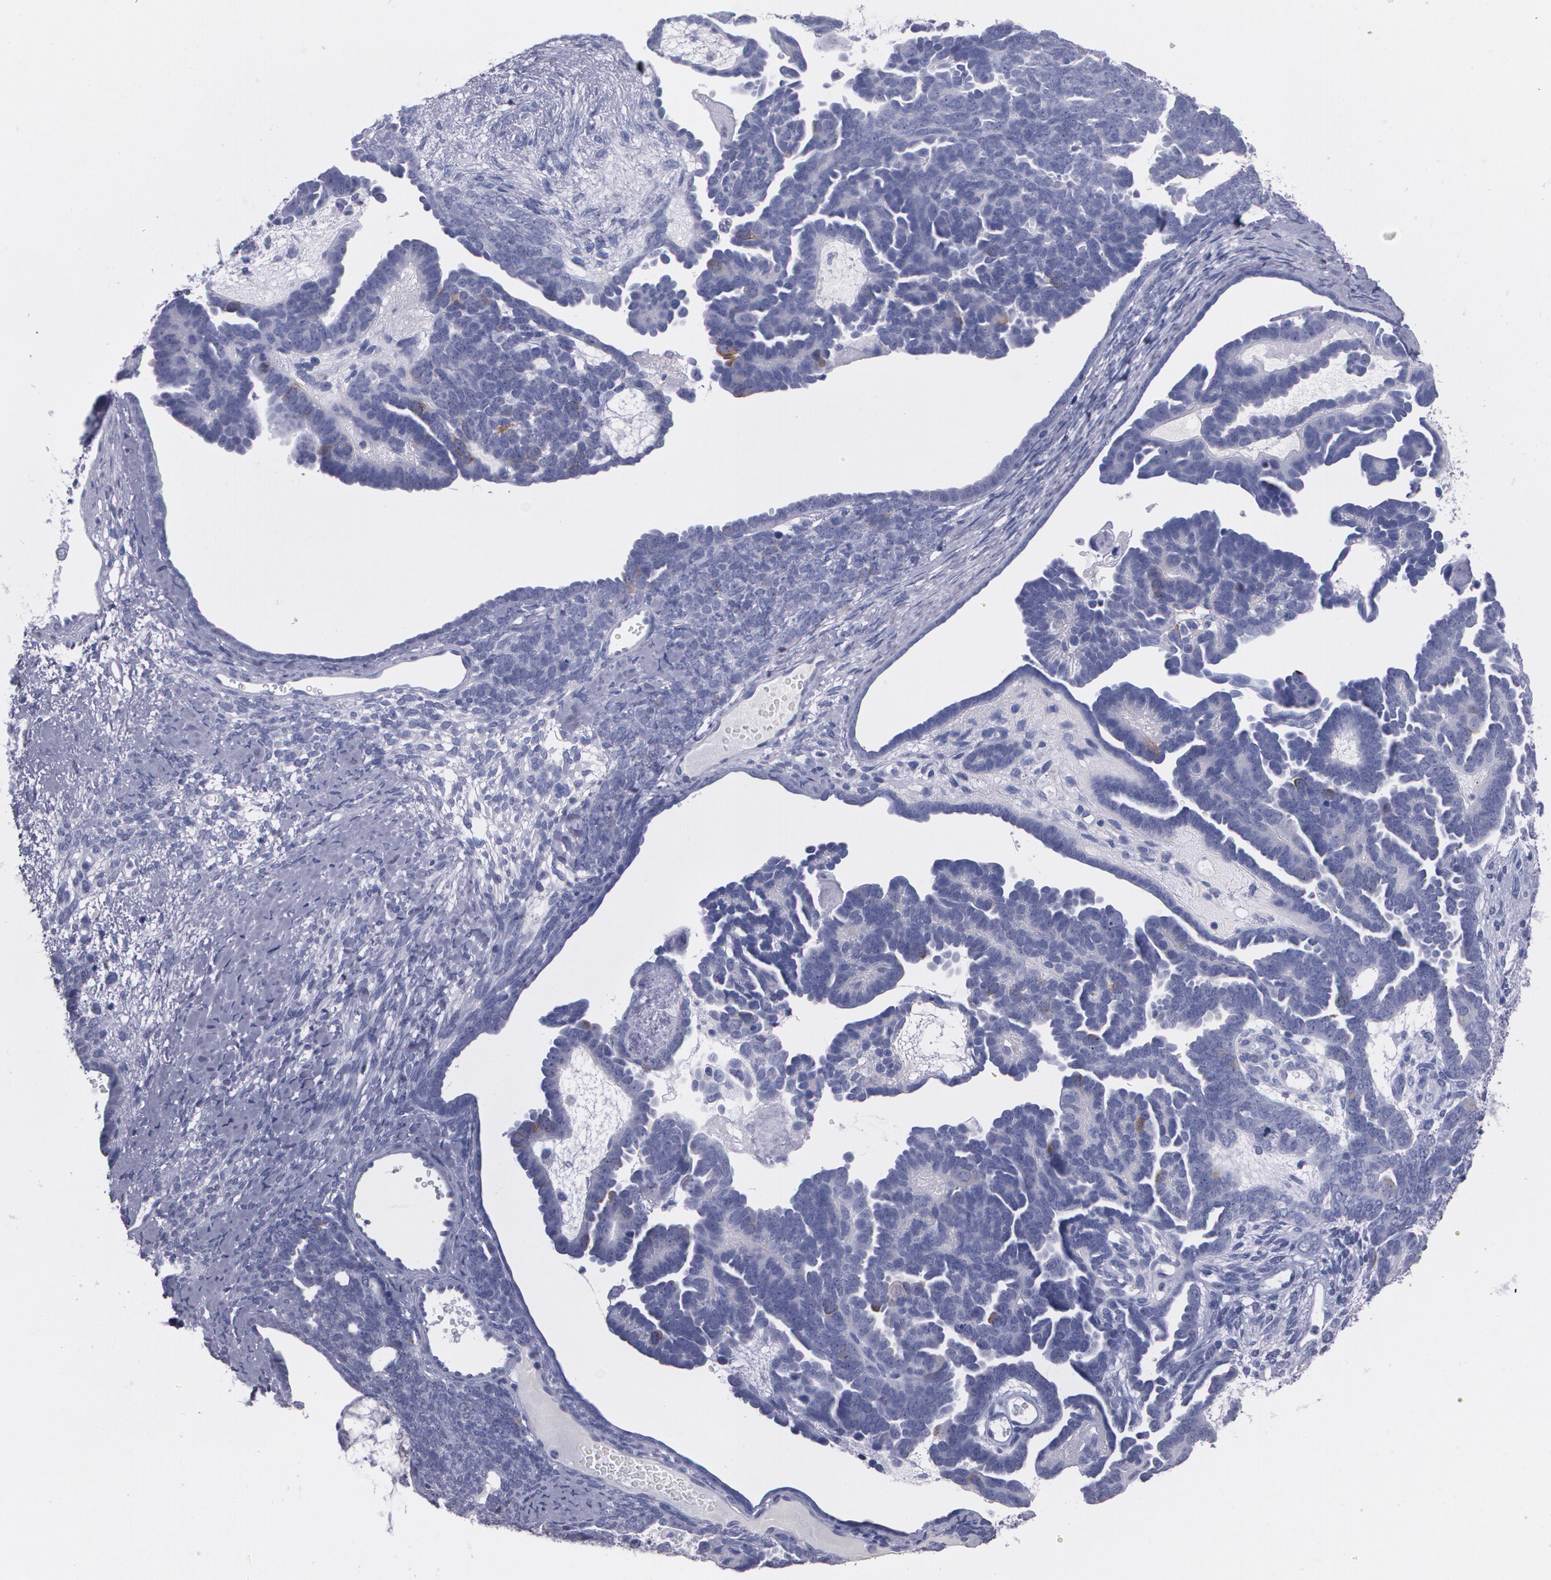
{"staining": {"intensity": "moderate", "quantity": "<25%", "location": "cytoplasmic/membranous"}, "tissue": "endometrial cancer", "cell_type": "Tumor cells", "image_type": "cancer", "snomed": [{"axis": "morphology", "description": "Neoplasm, malignant, NOS"}, {"axis": "topography", "description": "Endometrium"}], "caption": "Brown immunohistochemical staining in human neoplasm (malignant) (endometrial) shows moderate cytoplasmic/membranous expression in about <25% of tumor cells.", "gene": "HMMR", "patient": {"sex": "female", "age": 74}}